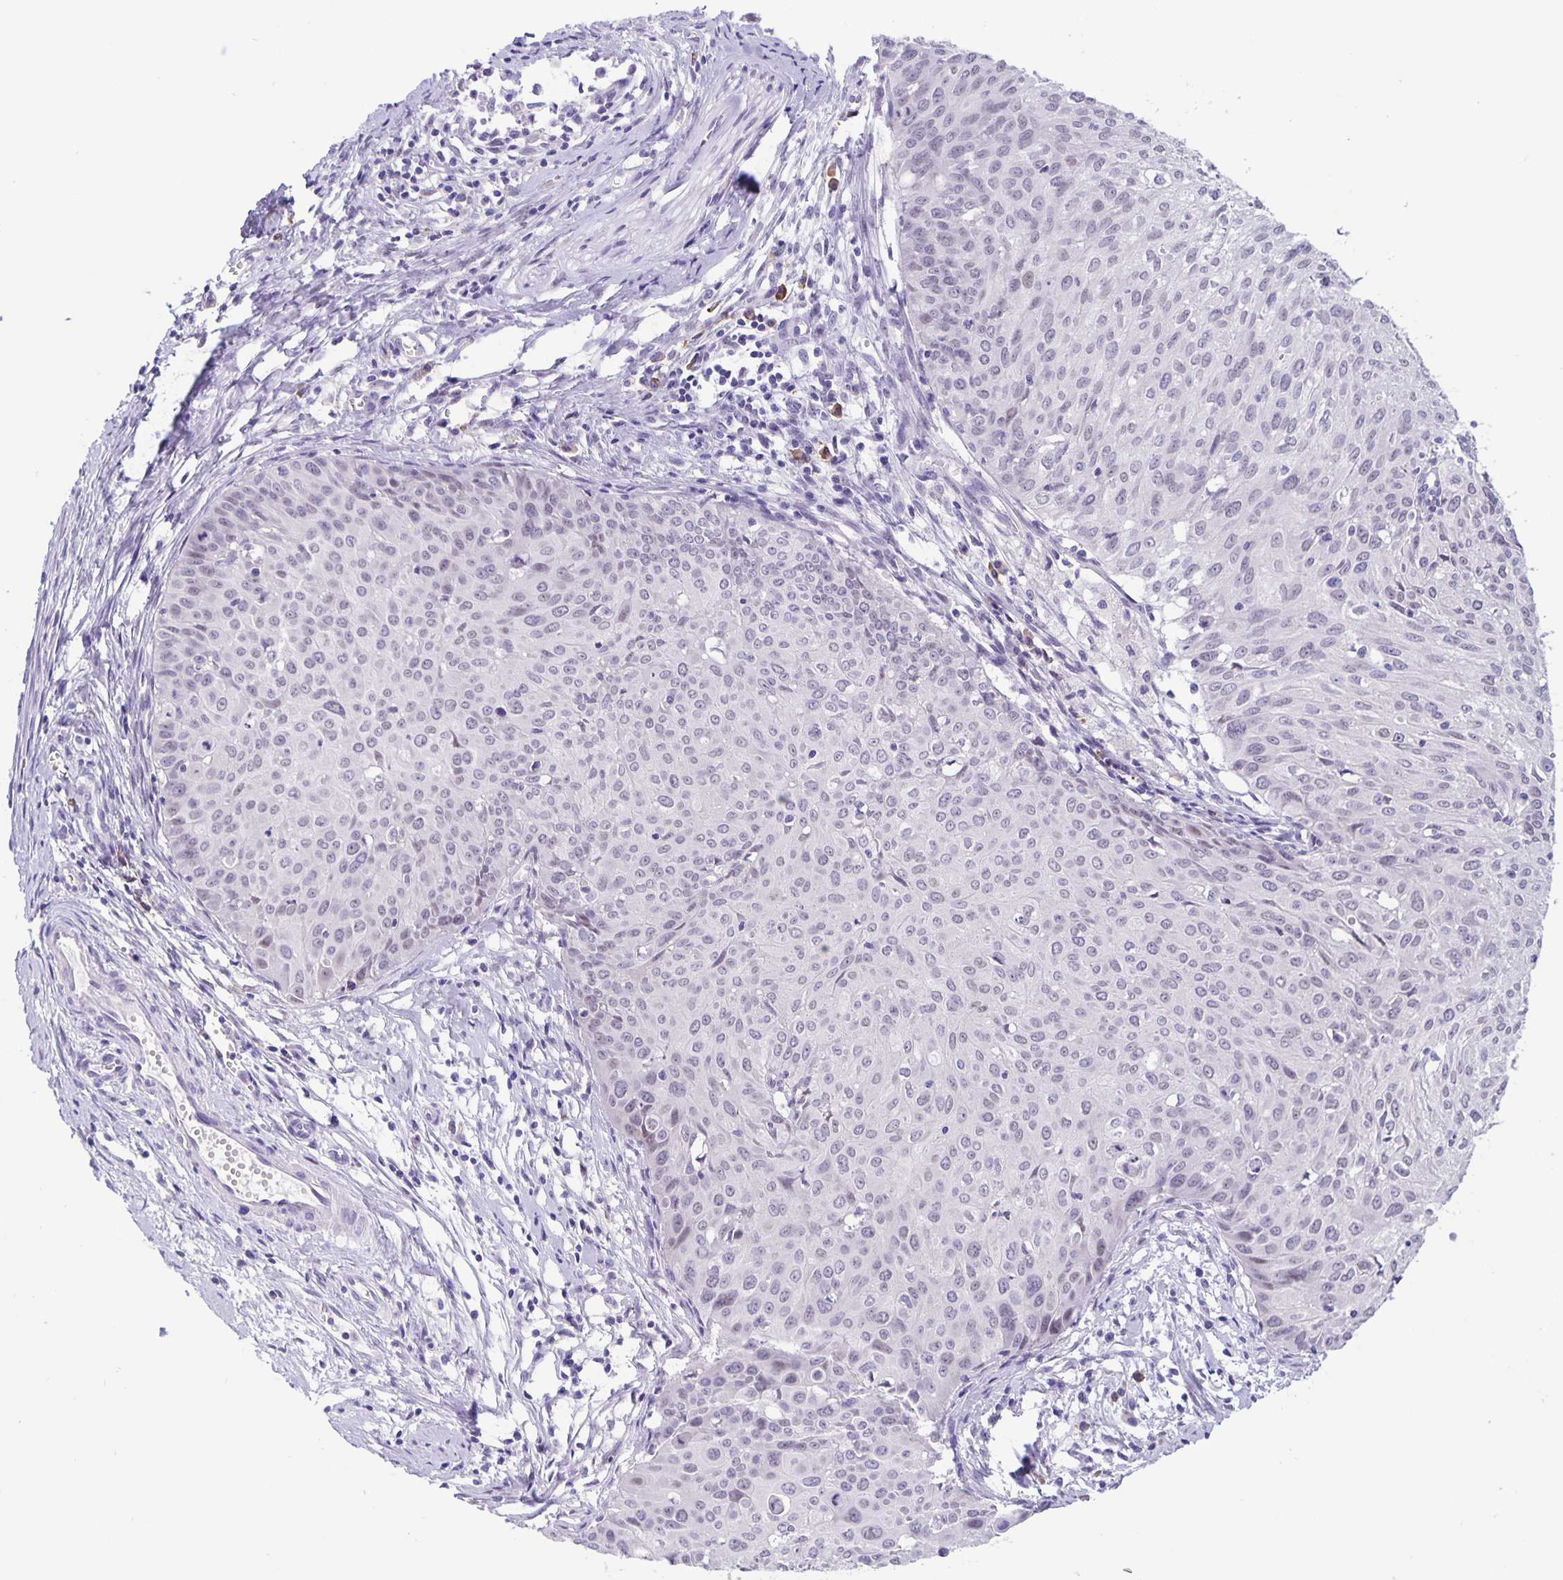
{"staining": {"intensity": "negative", "quantity": "none", "location": "none"}, "tissue": "cervical cancer", "cell_type": "Tumor cells", "image_type": "cancer", "snomed": [{"axis": "morphology", "description": "Squamous cell carcinoma, NOS"}, {"axis": "topography", "description": "Cervix"}], "caption": "This photomicrograph is of squamous cell carcinoma (cervical) stained with IHC to label a protein in brown with the nuclei are counter-stained blue. There is no positivity in tumor cells.", "gene": "ERMN", "patient": {"sex": "female", "age": 50}}